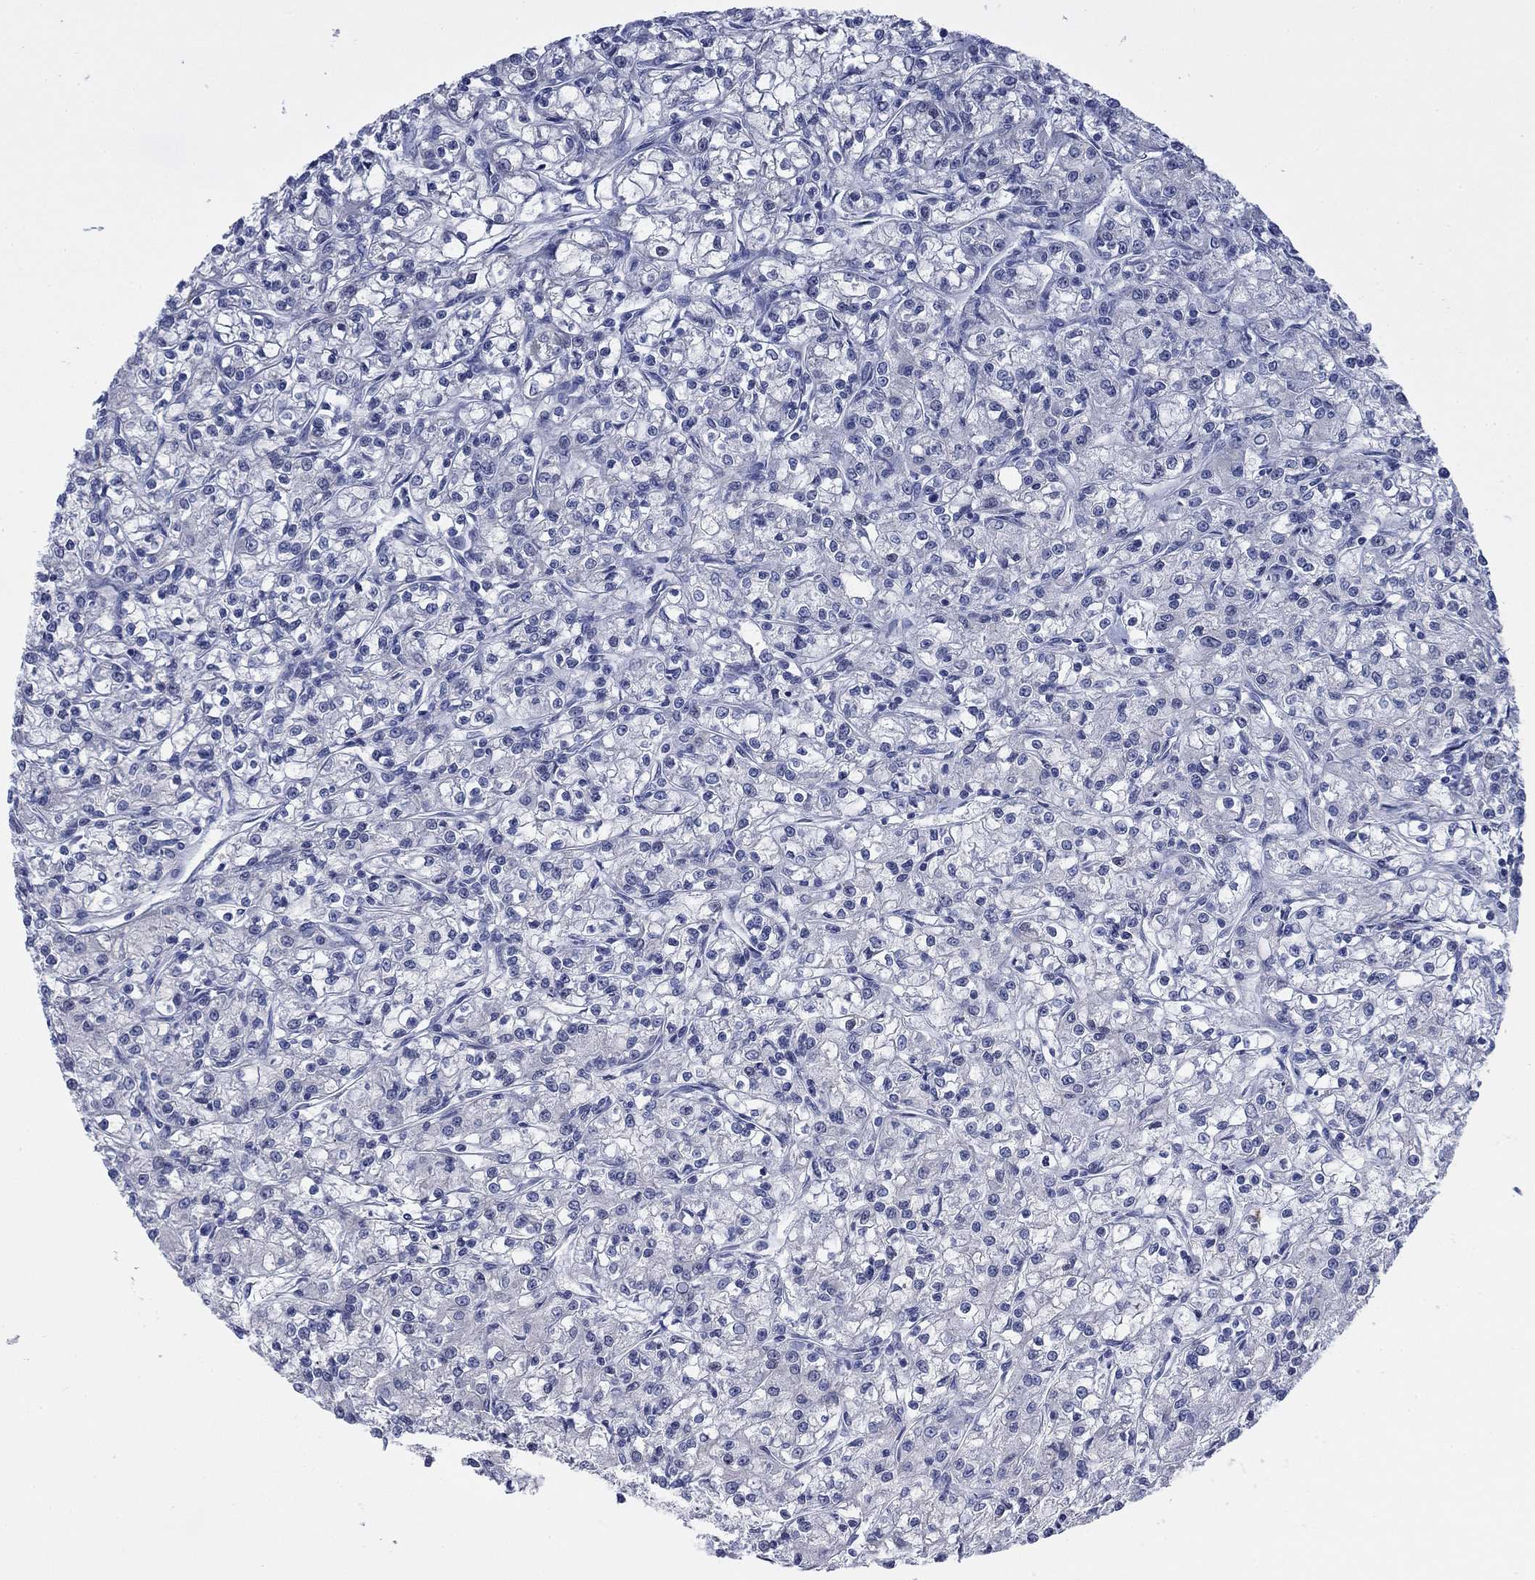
{"staining": {"intensity": "negative", "quantity": "none", "location": "none"}, "tissue": "renal cancer", "cell_type": "Tumor cells", "image_type": "cancer", "snomed": [{"axis": "morphology", "description": "Adenocarcinoma, NOS"}, {"axis": "topography", "description": "Kidney"}], "caption": "Tumor cells show no significant staining in renal cancer (adenocarcinoma).", "gene": "DNAL1", "patient": {"sex": "female", "age": 59}}